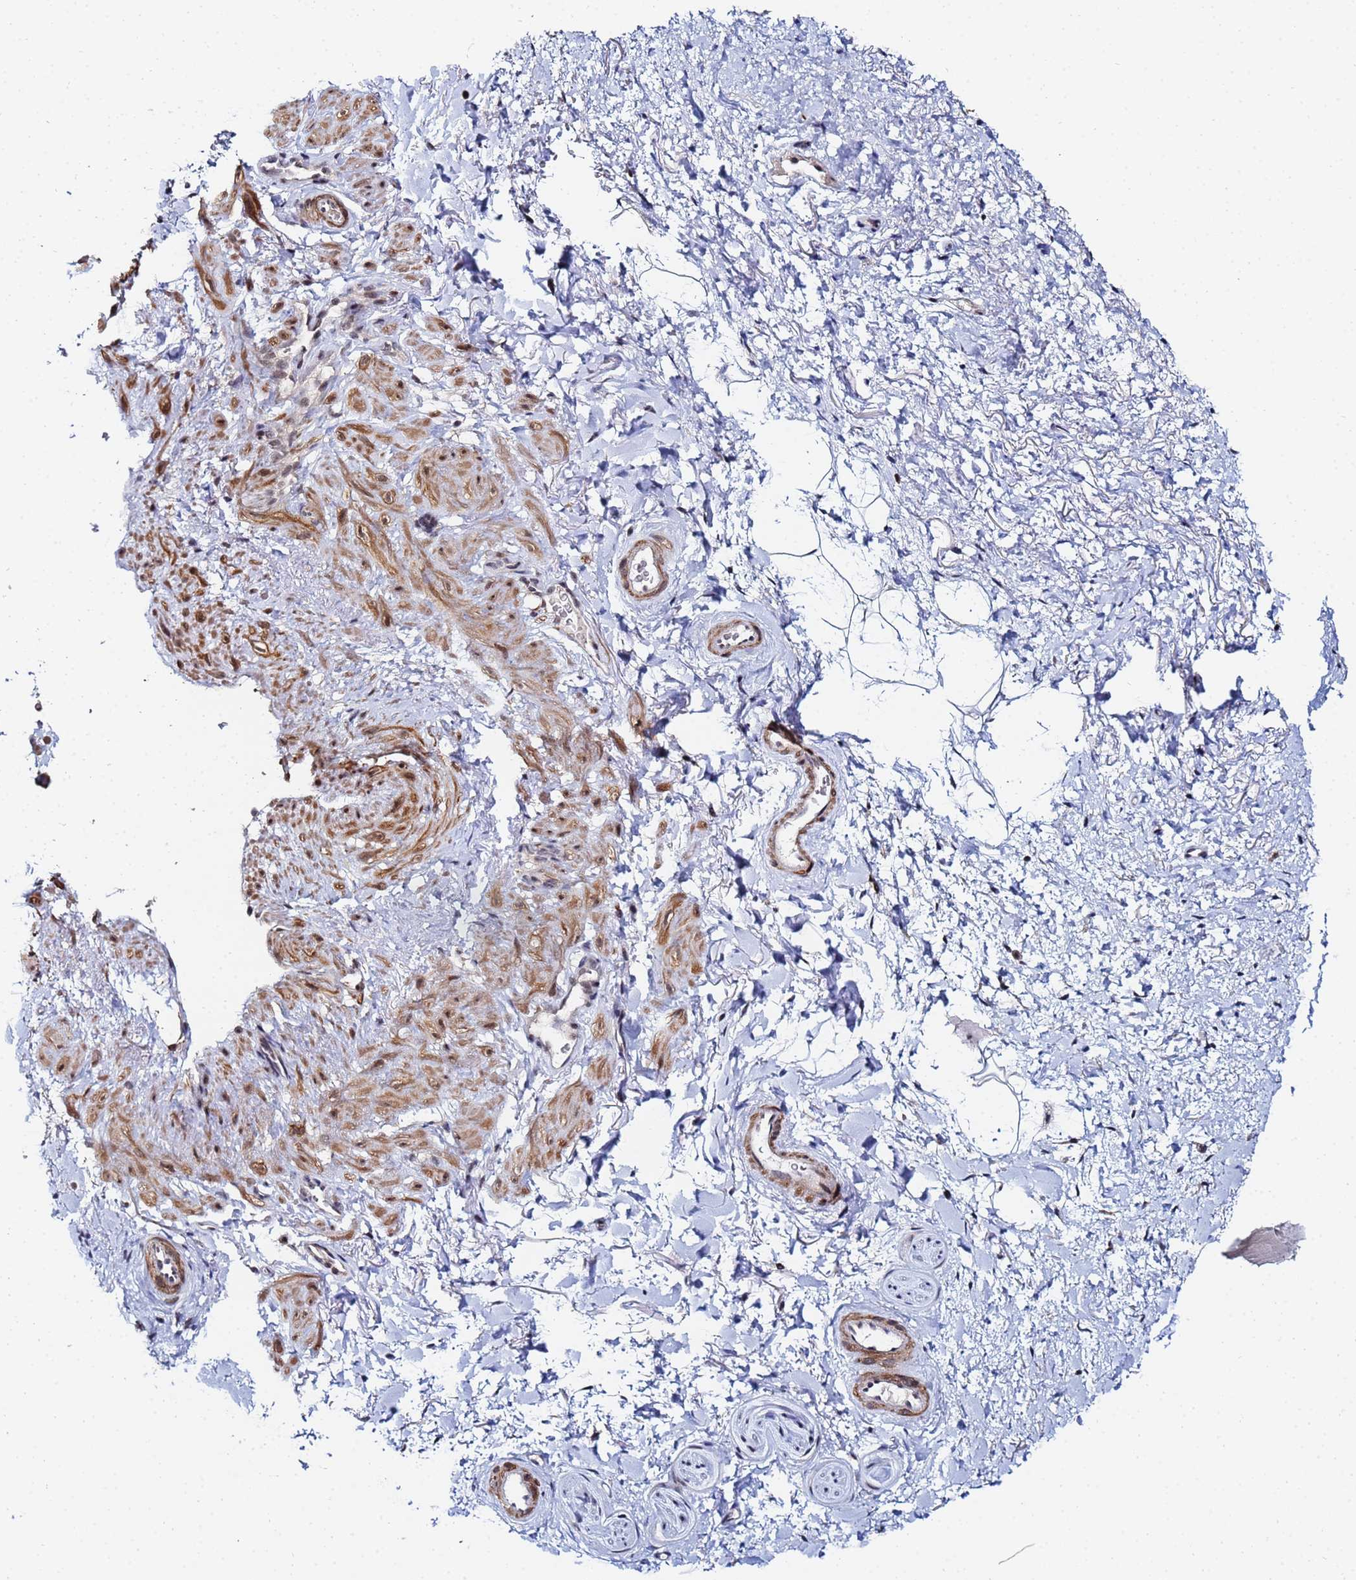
{"staining": {"intensity": "moderate", "quantity": "25%-75%", "location": "cytoplasmic/membranous"}, "tissue": "smooth muscle", "cell_type": "Smooth muscle cells", "image_type": "normal", "snomed": [{"axis": "morphology", "description": "Normal tissue, NOS"}, {"axis": "topography", "description": "Smooth muscle"}, {"axis": "topography", "description": "Peripheral nerve tissue"}], "caption": "Immunohistochemical staining of benign human smooth muscle demonstrates moderate cytoplasmic/membranous protein staining in about 25%-75% of smooth muscle cells. (Brightfield microscopy of DAB IHC at high magnification).", "gene": "MTCL1", "patient": {"sex": "male", "age": 69}}